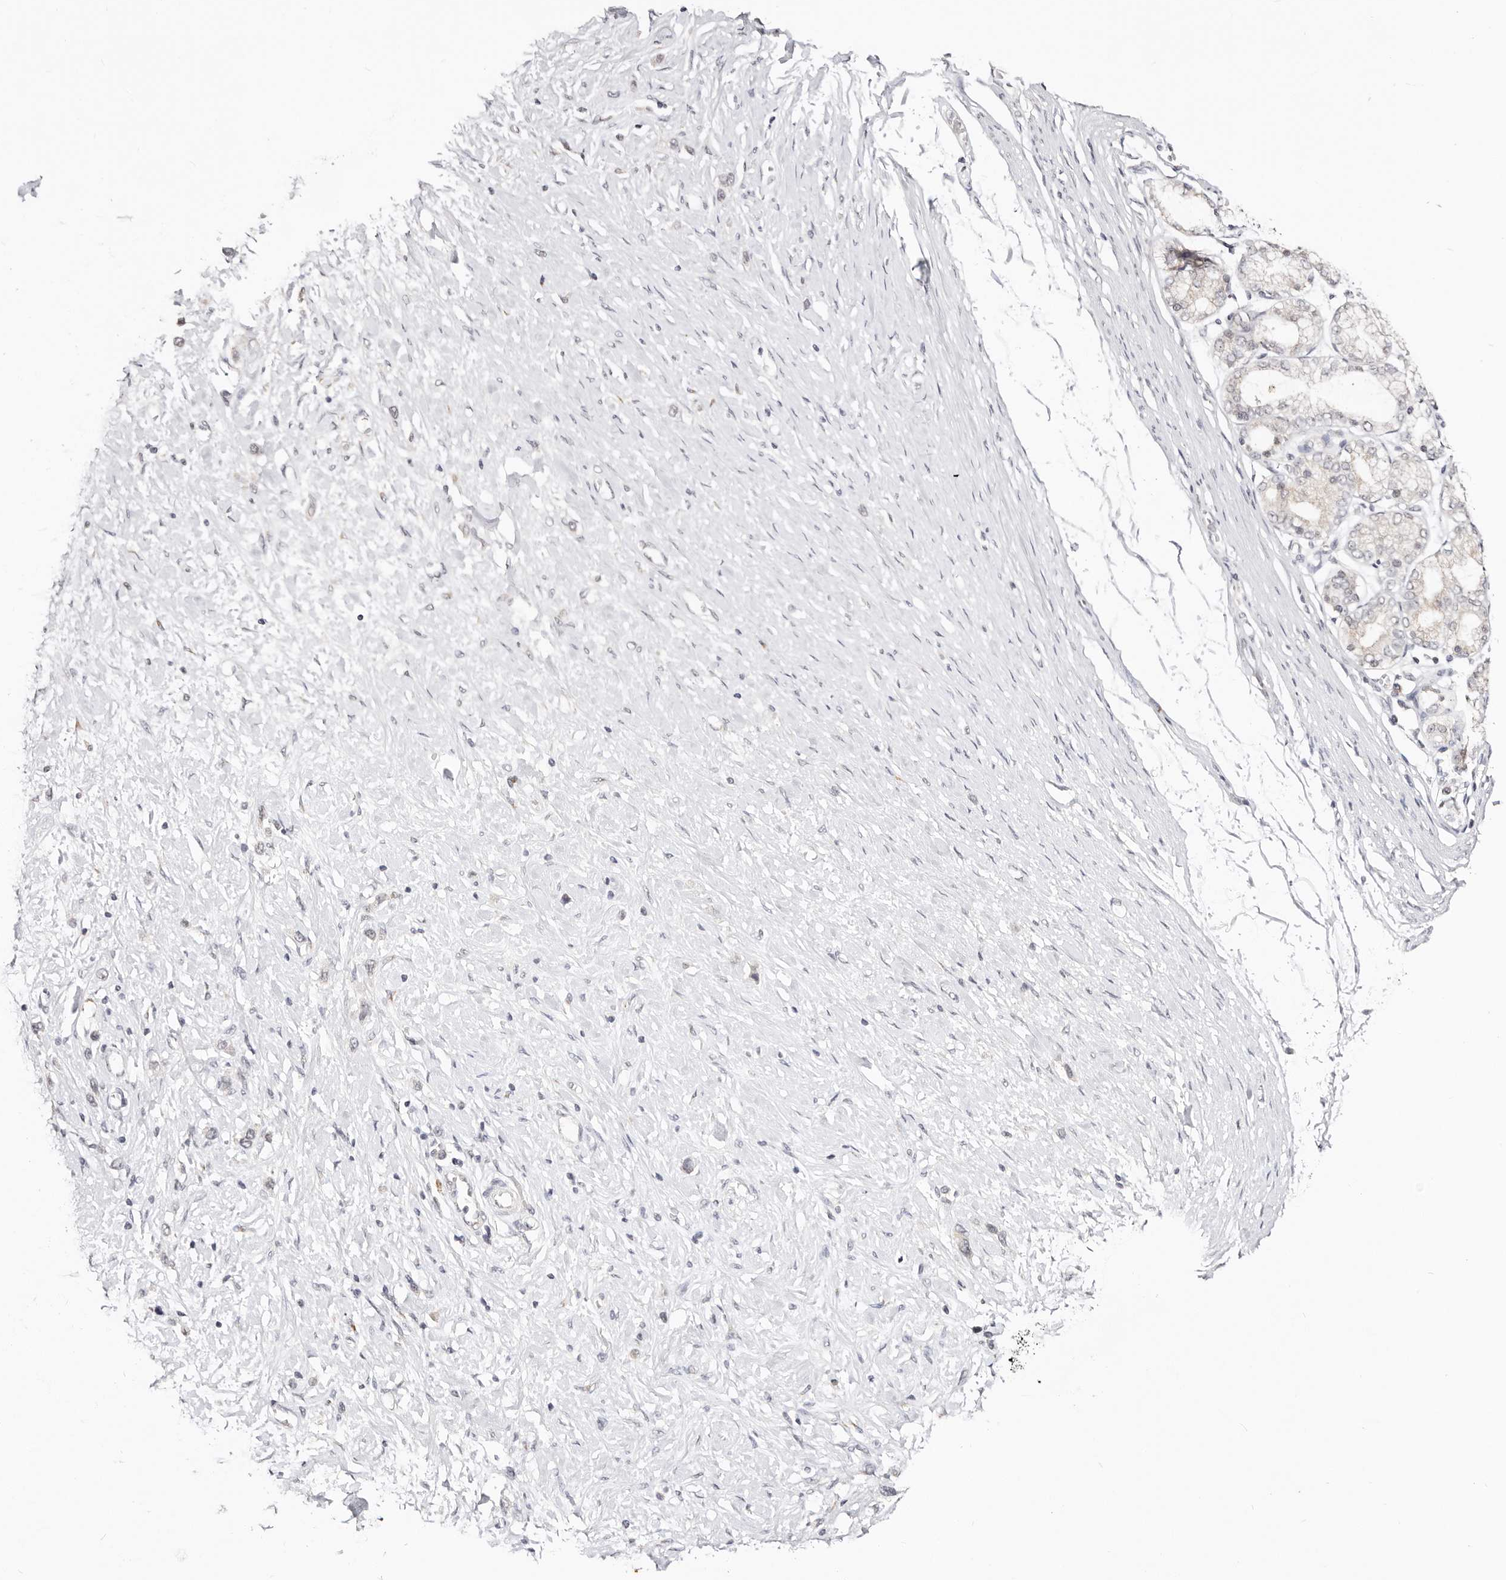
{"staining": {"intensity": "negative", "quantity": "none", "location": "none"}, "tissue": "stomach cancer", "cell_type": "Tumor cells", "image_type": "cancer", "snomed": [{"axis": "morphology", "description": "Adenocarcinoma, NOS"}, {"axis": "topography", "description": "Stomach"}], "caption": "Tumor cells are negative for protein expression in human adenocarcinoma (stomach). Brightfield microscopy of immunohistochemistry (IHC) stained with DAB (3,3'-diaminobenzidine) (brown) and hematoxylin (blue), captured at high magnification.", "gene": "VIPAS39", "patient": {"sex": "female", "age": 65}}